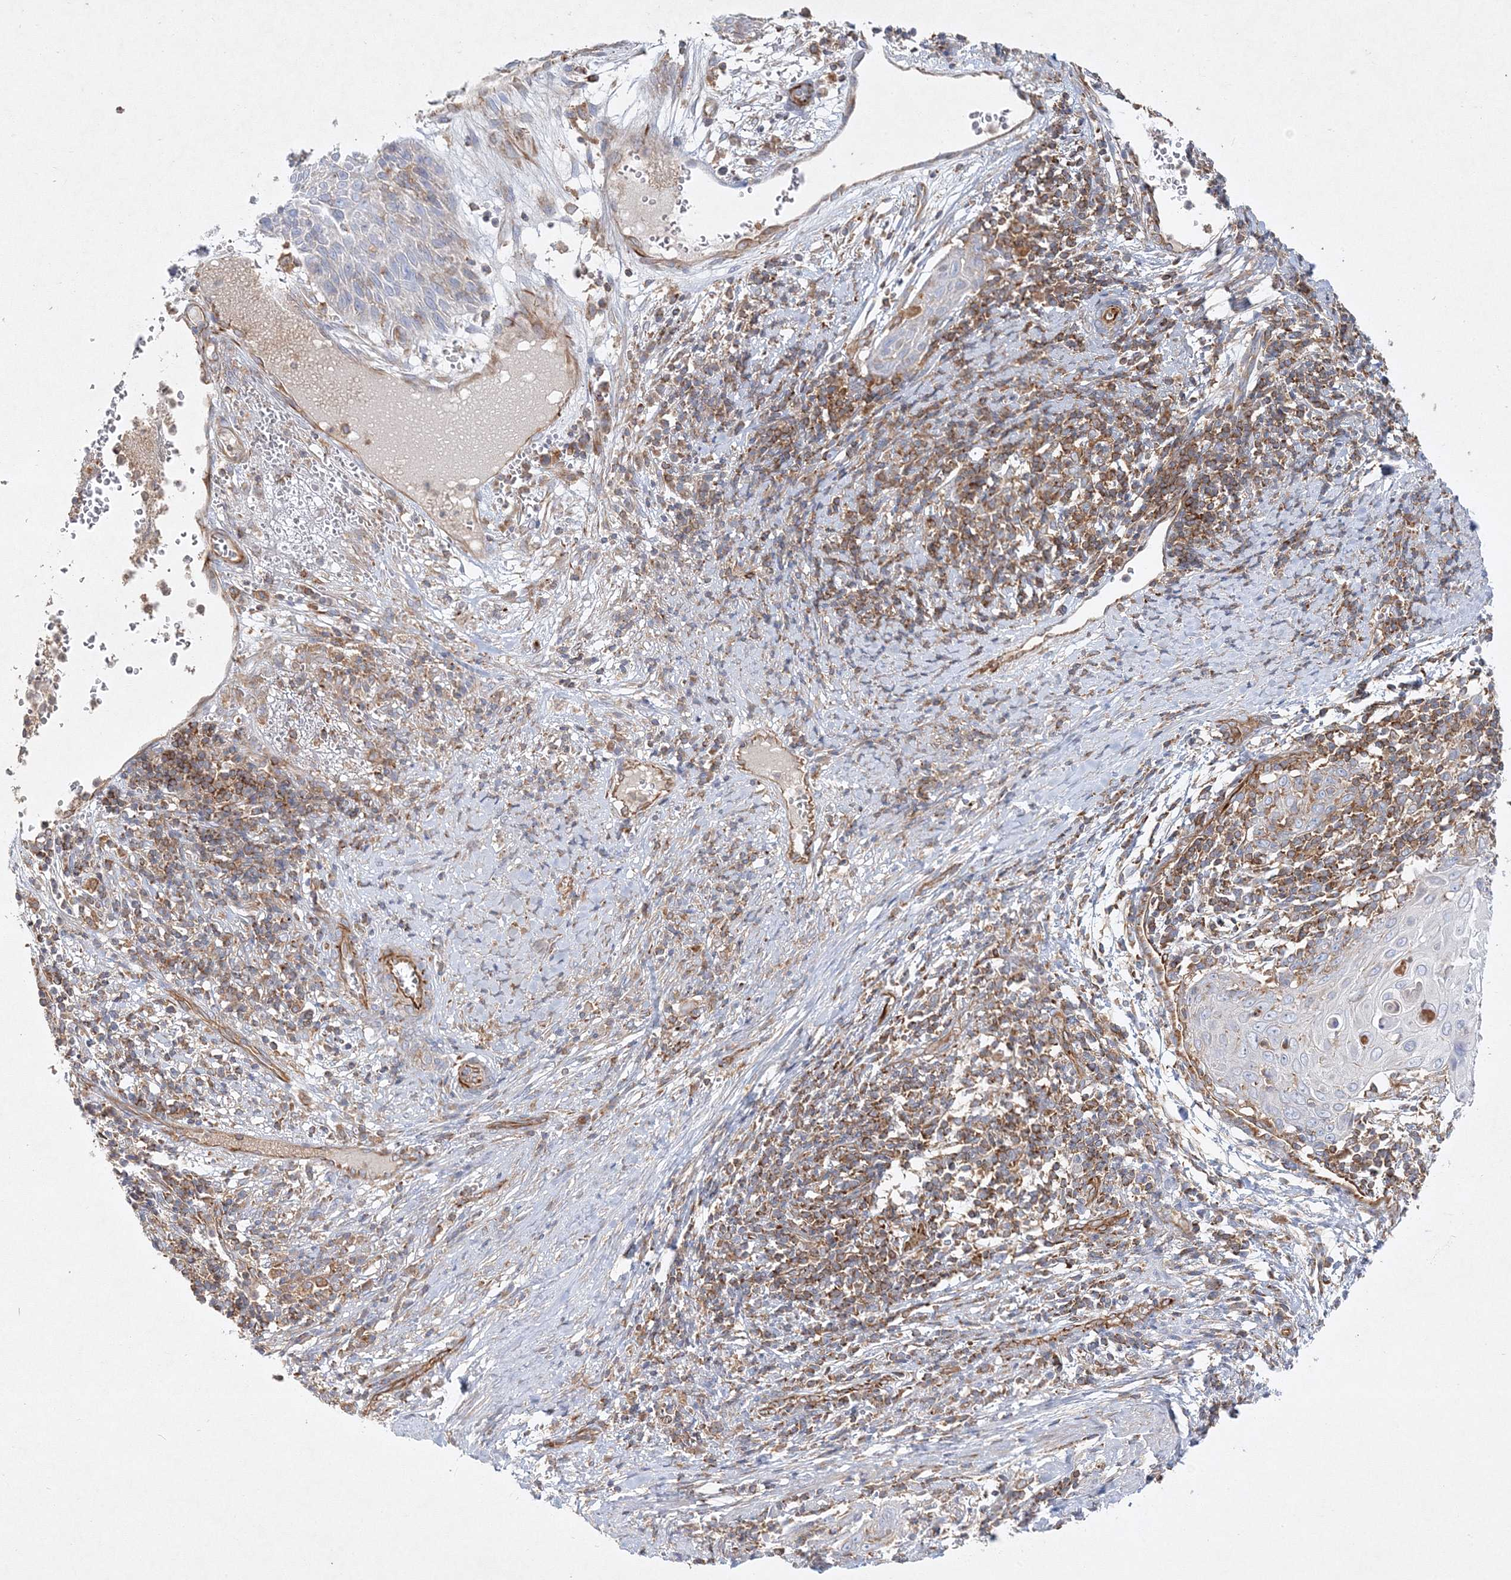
{"staining": {"intensity": "negative", "quantity": "none", "location": "none"}, "tissue": "cervical cancer", "cell_type": "Tumor cells", "image_type": "cancer", "snomed": [{"axis": "morphology", "description": "Squamous cell carcinoma, NOS"}, {"axis": "topography", "description": "Cervix"}], "caption": "This photomicrograph is of cervical cancer (squamous cell carcinoma) stained with immunohistochemistry to label a protein in brown with the nuclei are counter-stained blue. There is no staining in tumor cells. The staining was performed using DAB to visualize the protein expression in brown, while the nuclei were stained in blue with hematoxylin (Magnification: 20x).", "gene": "WDR37", "patient": {"sex": "female", "age": 39}}